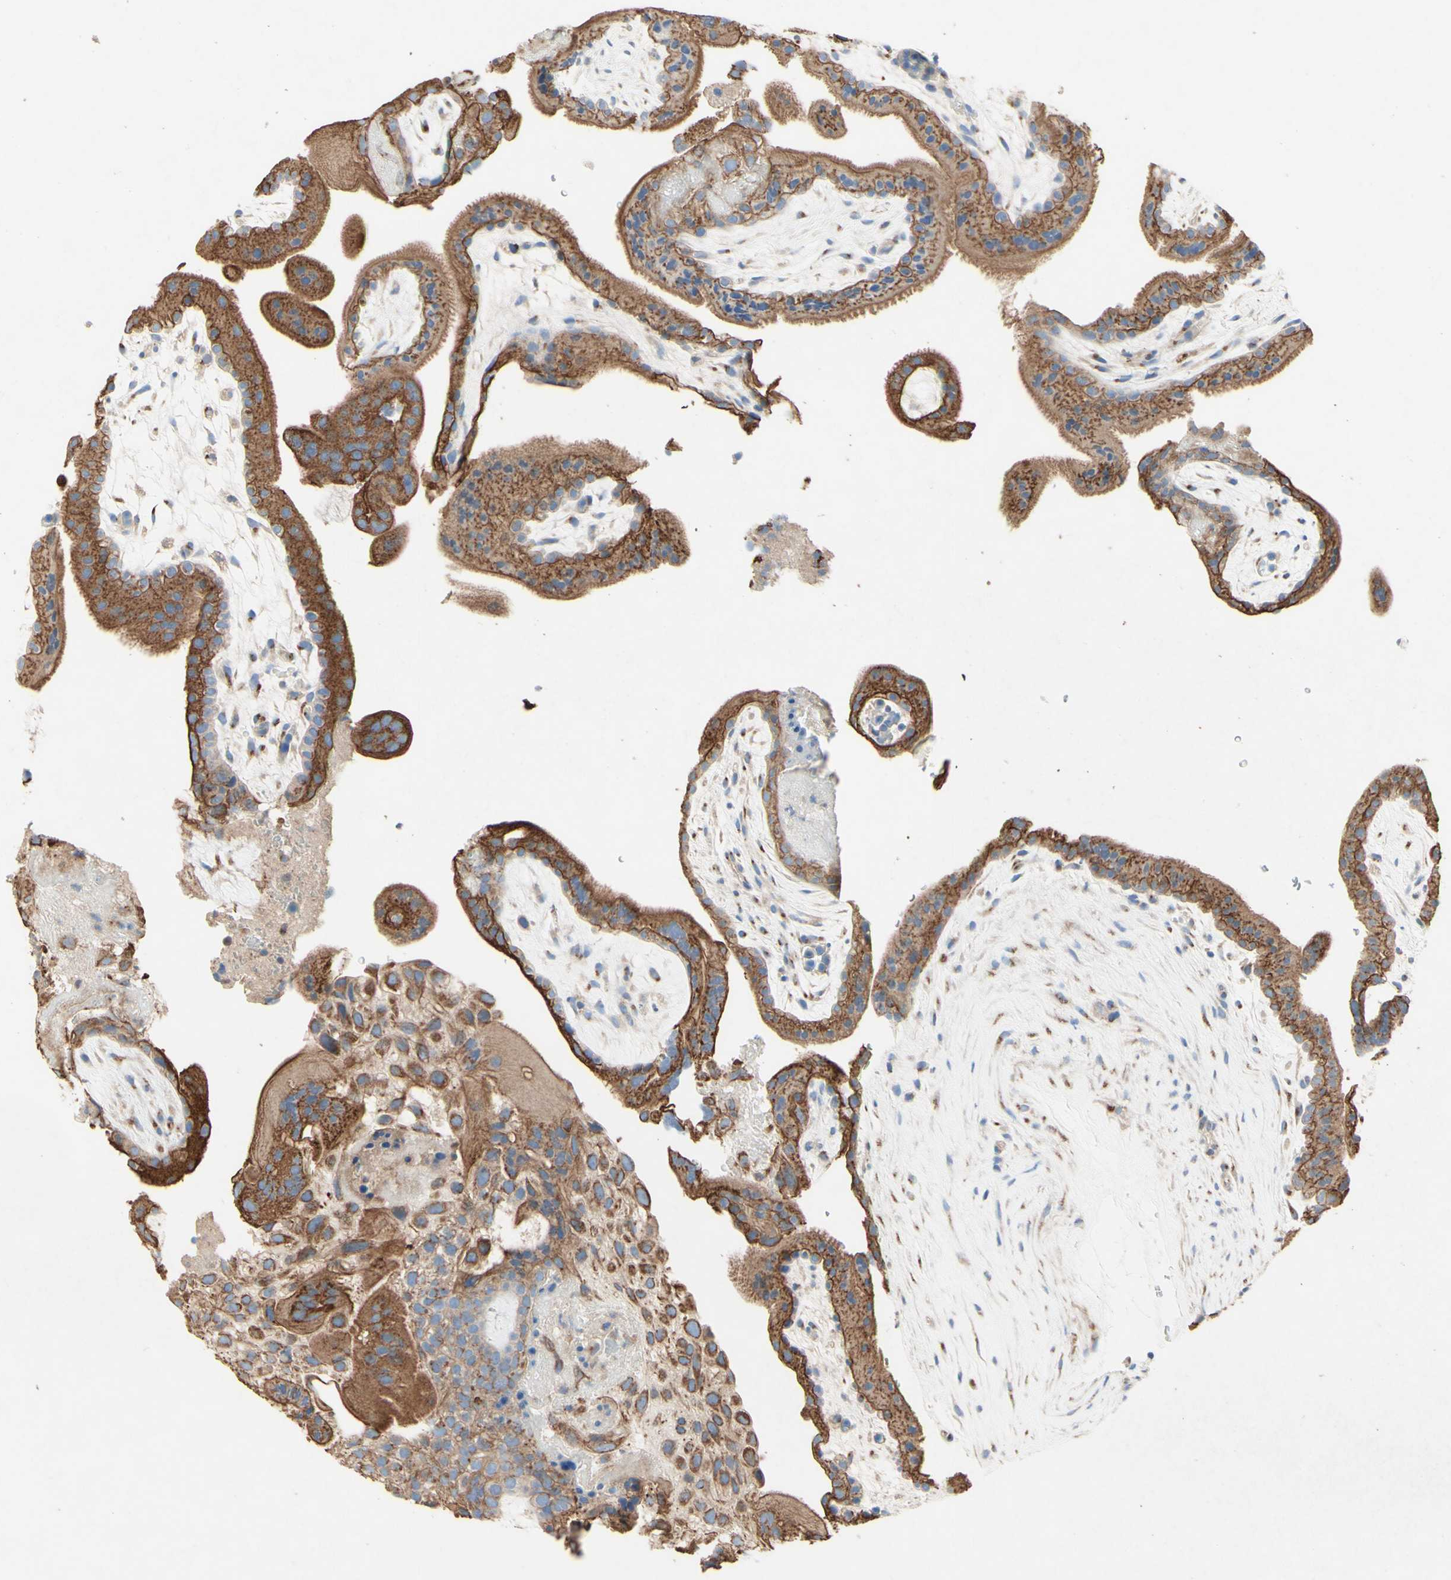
{"staining": {"intensity": "moderate", "quantity": ">75%", "location": "cytoplasmic/membranous"}, "tissue": "placenta", "cell_type": "Decidual cells", "image_type": "normal", "snomed": [{"axis": "morphology", "description": "Normal tissue, NOS"}, {"axis": "topography", "description": "Placenta"}], "caption": "Immunohistochemistry (DAB (3,3'-diaminobenzidine)) staining of unremarkable human placenta exhibits moderate cytoplasmic/membranous protein positivity in about >75% of decidual cells. Using DAB (3,3'-diaminobenzidine) (brown) and hematoxylin (blue) stains, captured at high magnification using brightfield microscopy.", "gene": "MTM1", "patient": {"sex": "female", "age": 19}}